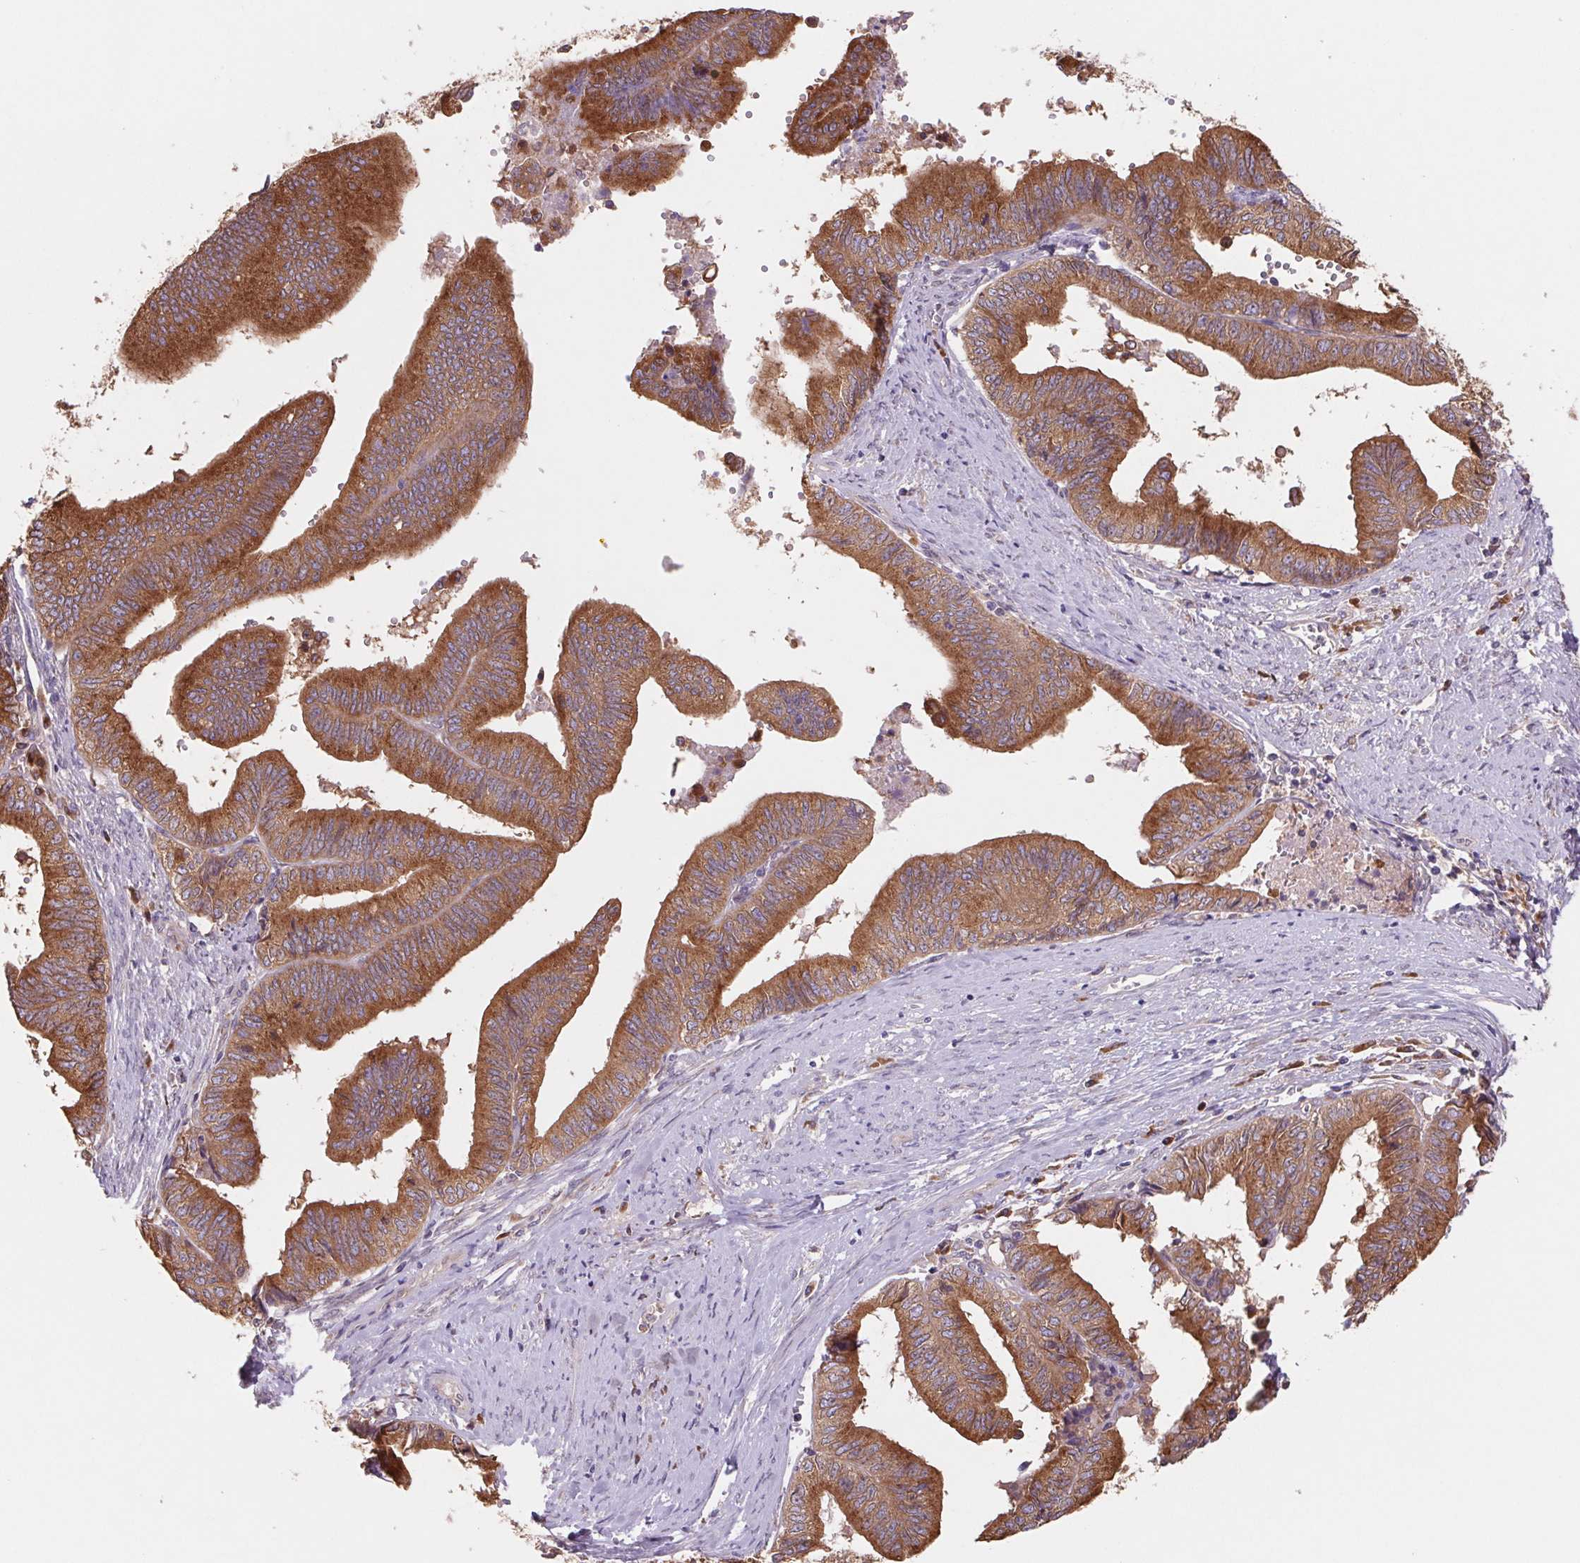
{"staining": {"intensity": "strong", "quantity": ">75%", "location": "cytoplasmic/membranous"}, "tissue": "endometrial cancer", "cell_type": "Tumor cells", "image_type": "cancer", "snomed": [{"axis": "morphology", "description": "Adenocarcinoma, NOS"}, {"axis": "topography", "description": "Endometrium"}], "caption": "About >75% of tumor cells in endometrial adenocarcinoma demonstrate strong cytoplasmic/membranous protein positivity as visualized by brown immunohistochemical staining.", "gene": "RAB1A", "patient": {"sex": "female", "age": 65}}